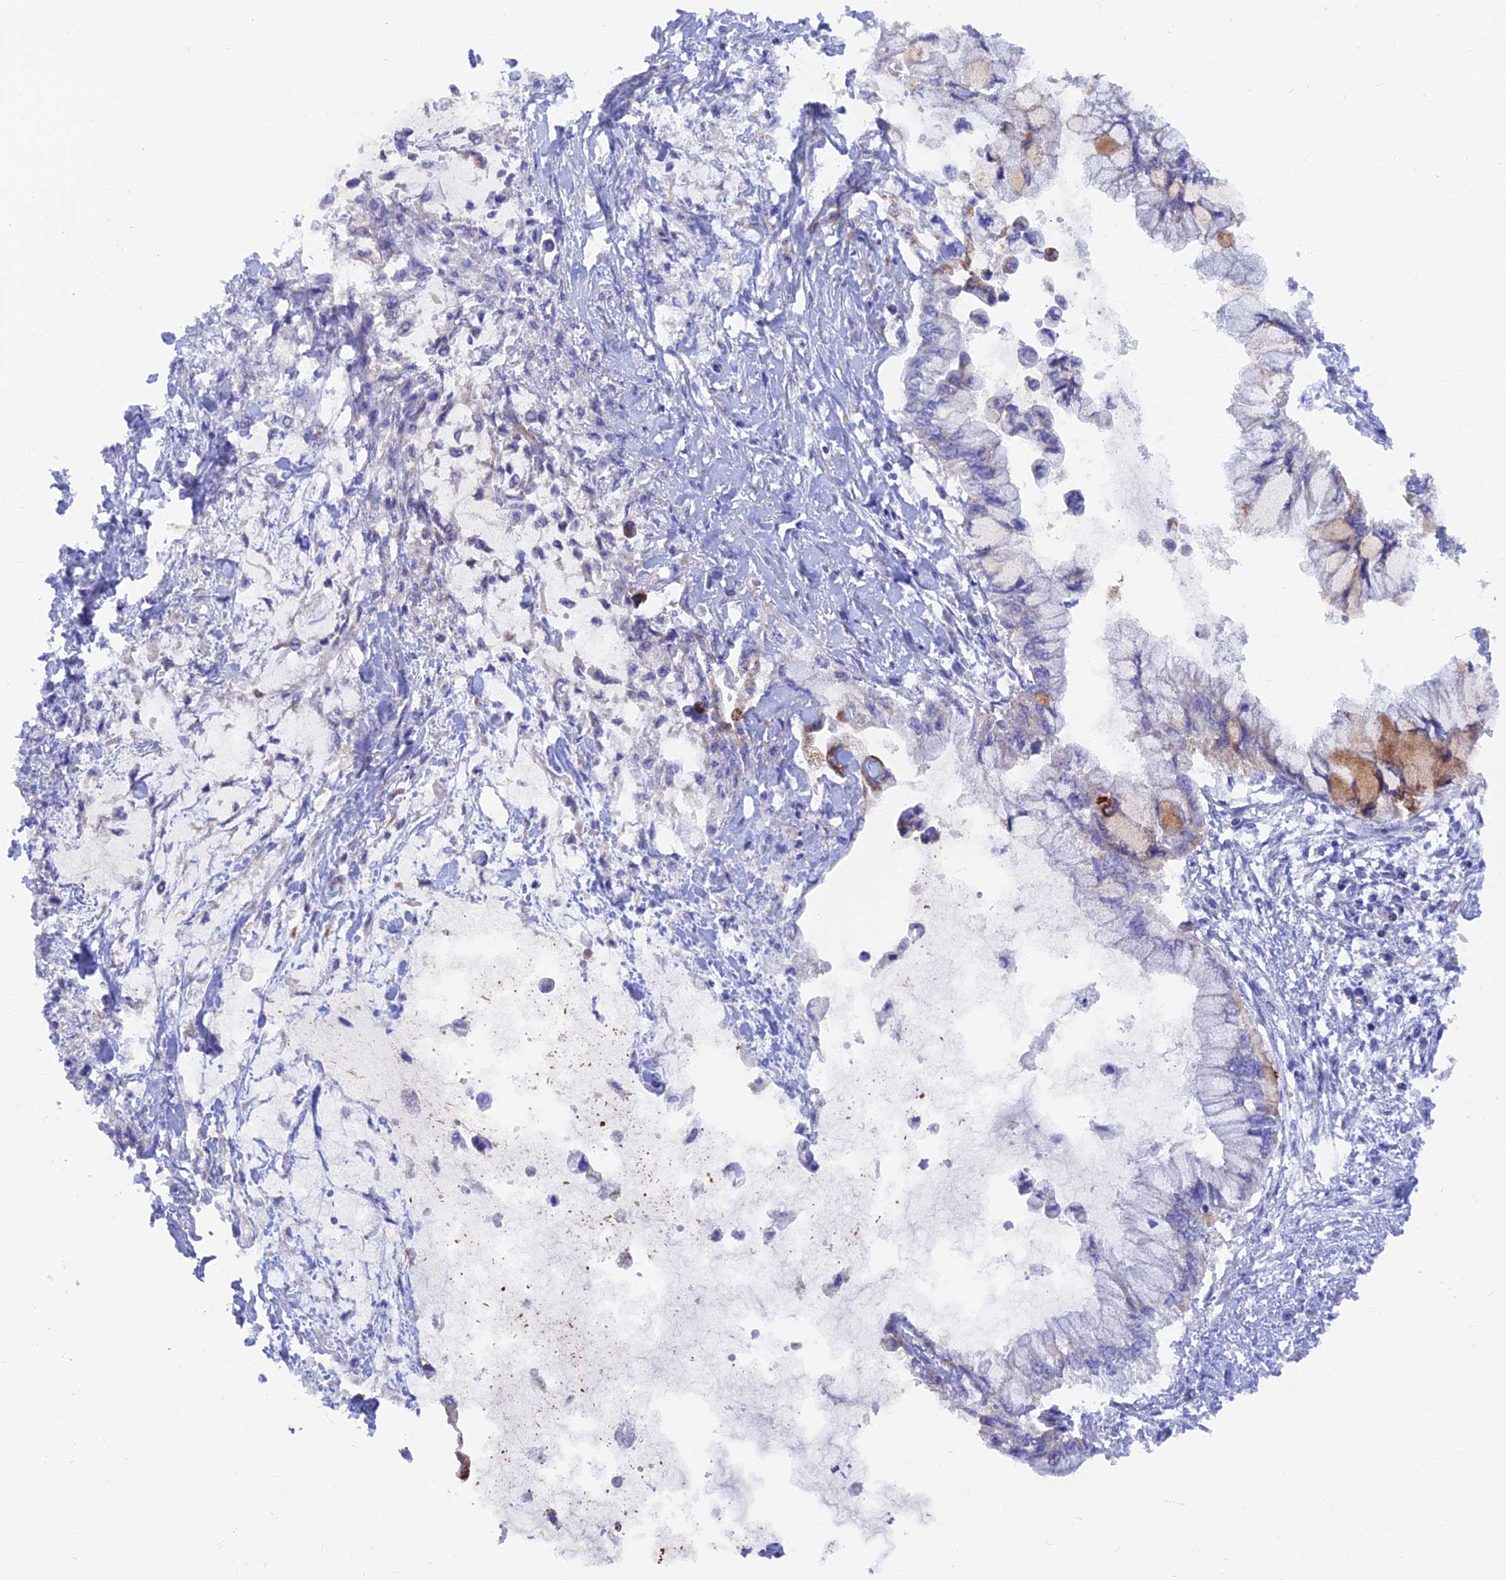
{"staining": {"intensity": "weak", "quantity": "<25%", "location": "cytoplasmic/membranous"}, "tissue": "pancreatic cancer", "cell_type": "Tumor cells", "image_type": "cancer", "snomed": [{"axis": "morphology", "description": "Adenocarcinoma, NOS"}, {"axis": "topography", "description": "Pancreas"}], "caption": "The immunohistochemistry micrograph has no significant expression in tumor cells of pancreatic adenocarcinoma tissue.", "gene": "TMEM44", "patient": {"sex": "male", "age": 48}}